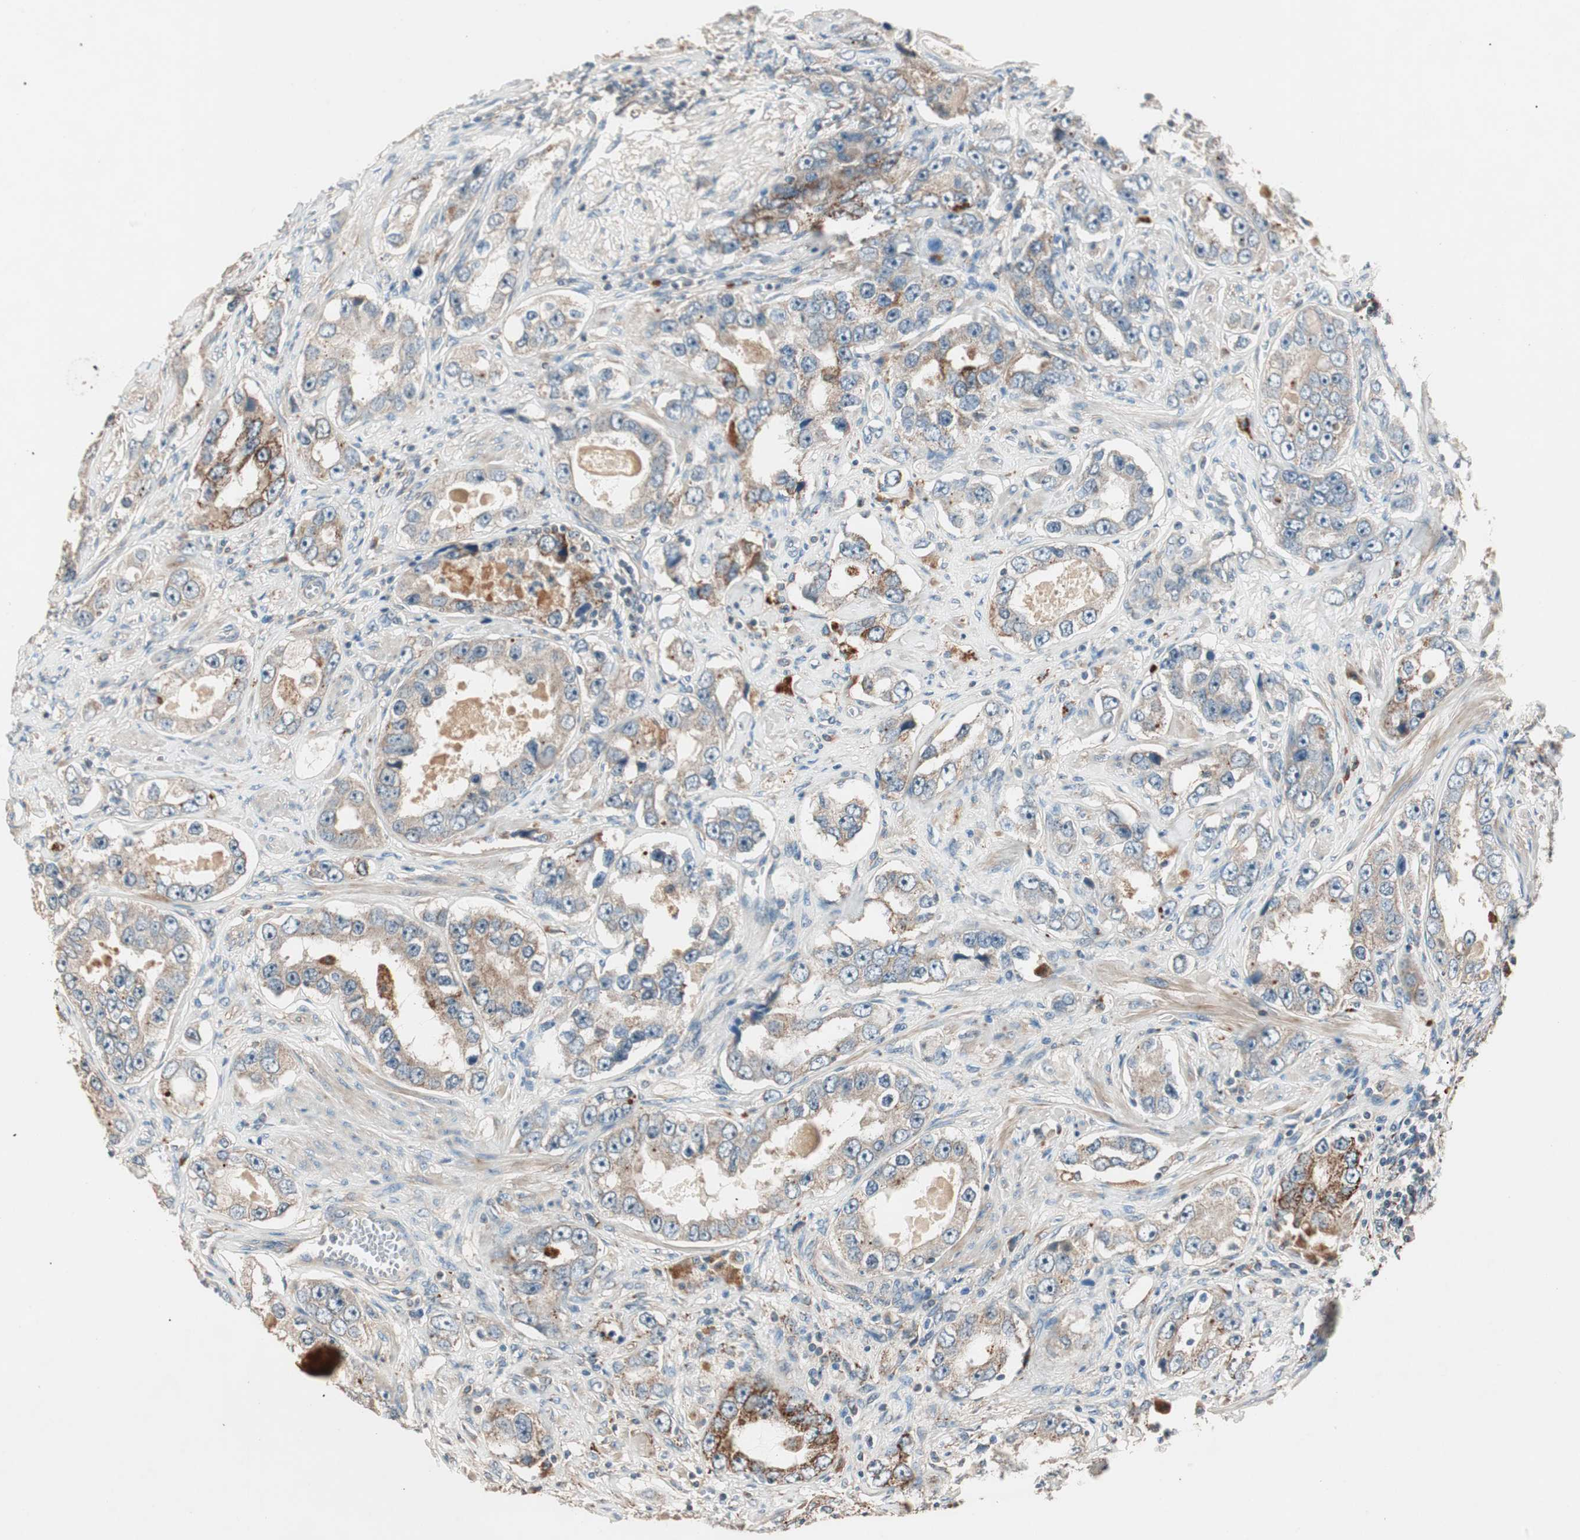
{"staining": {"intensity": "weak", "quantity": ">75%", "location": "cytoplasmic/membranous"}, "tissue": "prostate cancer", "cell_type": "Tumor cells", "image_type": "cancer", "snomed": [{"axis": "morphology", "description": "Adenocarcinoma, High grade"}, {"axis": "topography", "description": "Prostate"}], "caption": "A brown stain labels weak cytoplasmic/membranous staining of a protein in prostate cancer tumor cells. The protein is stained brown, and the nuclei are stained in blue (DAB (3,3'-diaminobenzidine) IHC with brightfield microscopy, high magnification).", "gene": "NFRKB", "patient": {"sex": "male", "age": 63}}